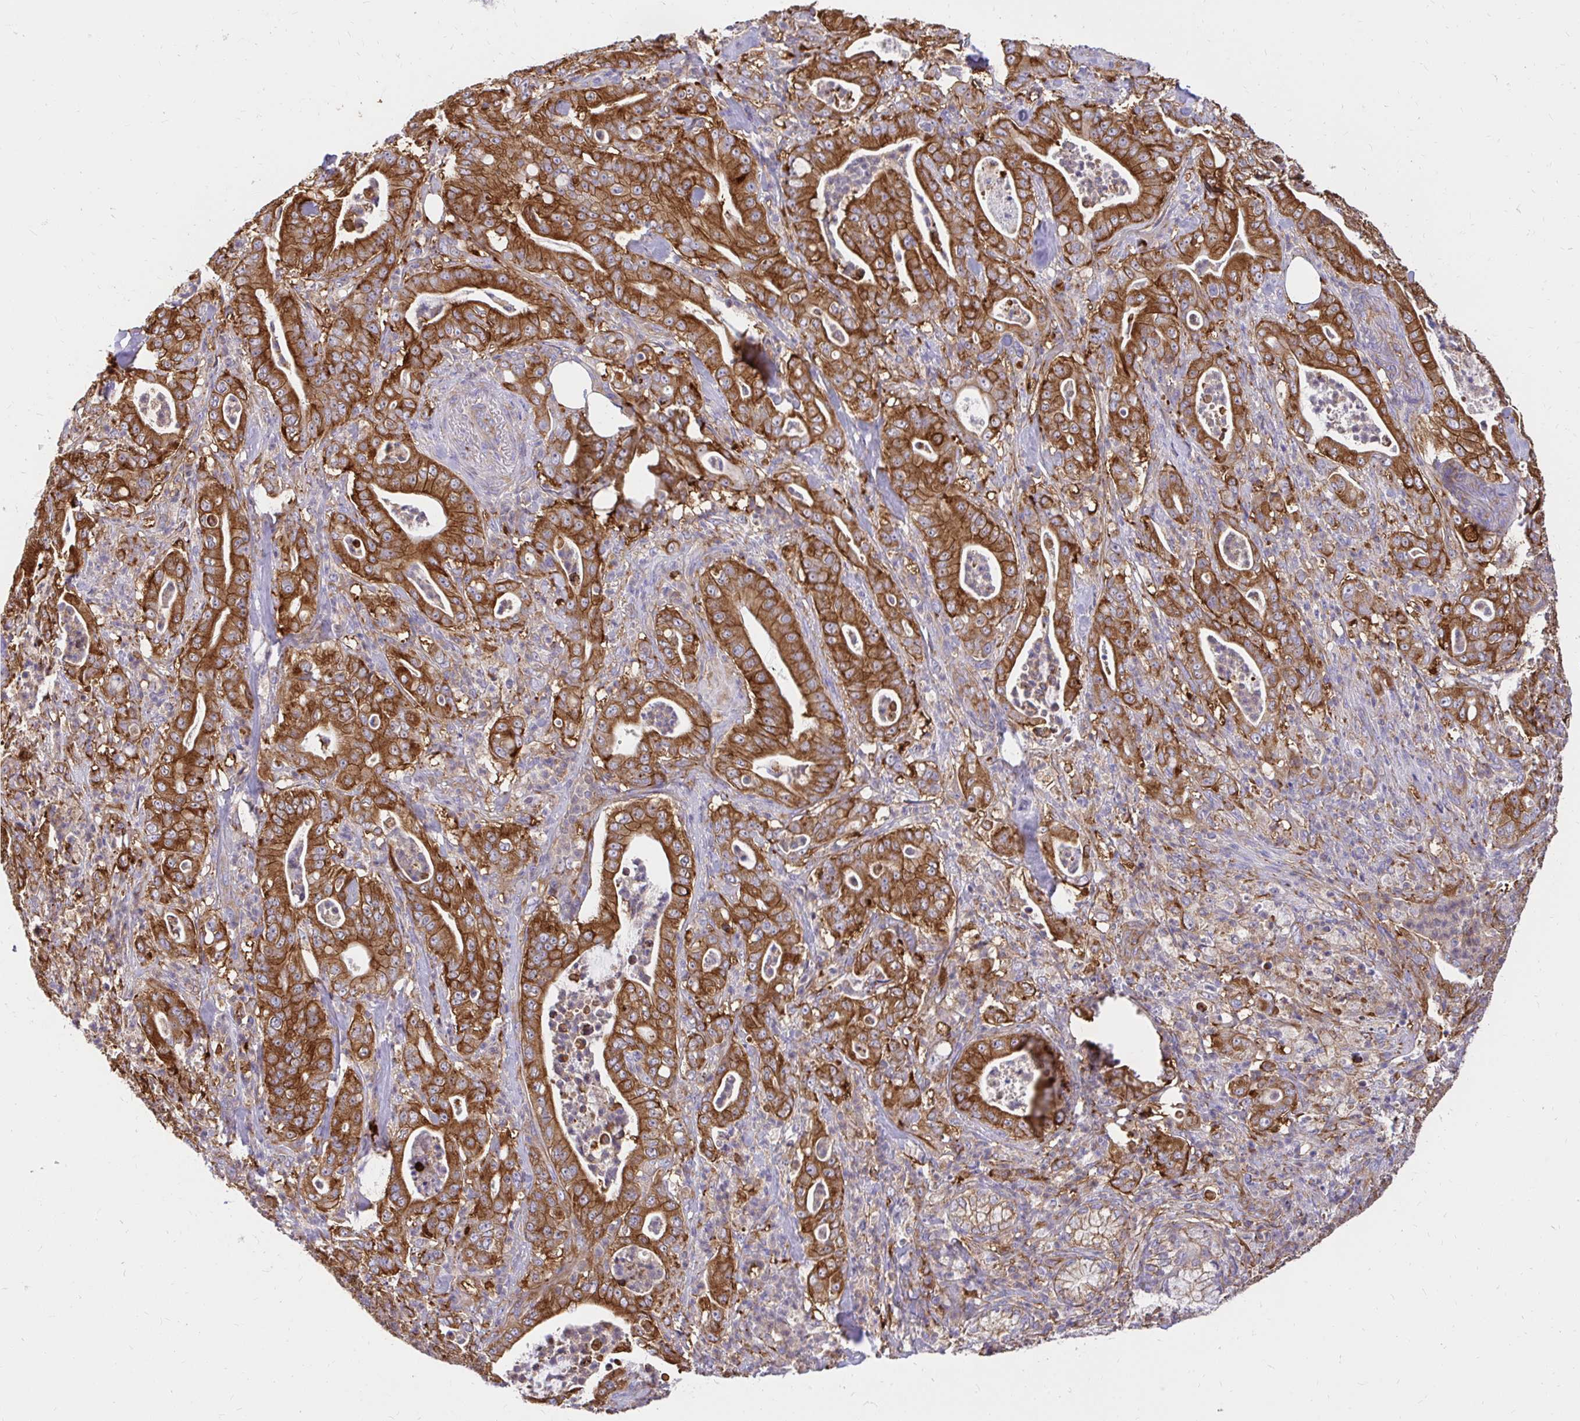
{"staining": {"intensity": "strong", "quantity": ">75%", "location": "cytoplasmic/membranous"}, "tissue": "pancreatic cancer", "cell_type": "Tumor cells", "image_type": "cancer", "snomed": [{"axis": "morphology", "description": "Adenocarcinoma, NOS"}, {"axis": "topography", "description": "Pancreas"}], "caption": "Pancreatic cancer tissue demonstrates strong cytoplasmic/membranous expression in approximately >75% of tumor cells (Stains: DAB (3,3'-diaminobenzidine) in brown, nuclei in blue, Microscopy: brightfield microscopy at high magnification).", "gene": "ABCB10", "patient": {"sex": "male", "age": 71}}